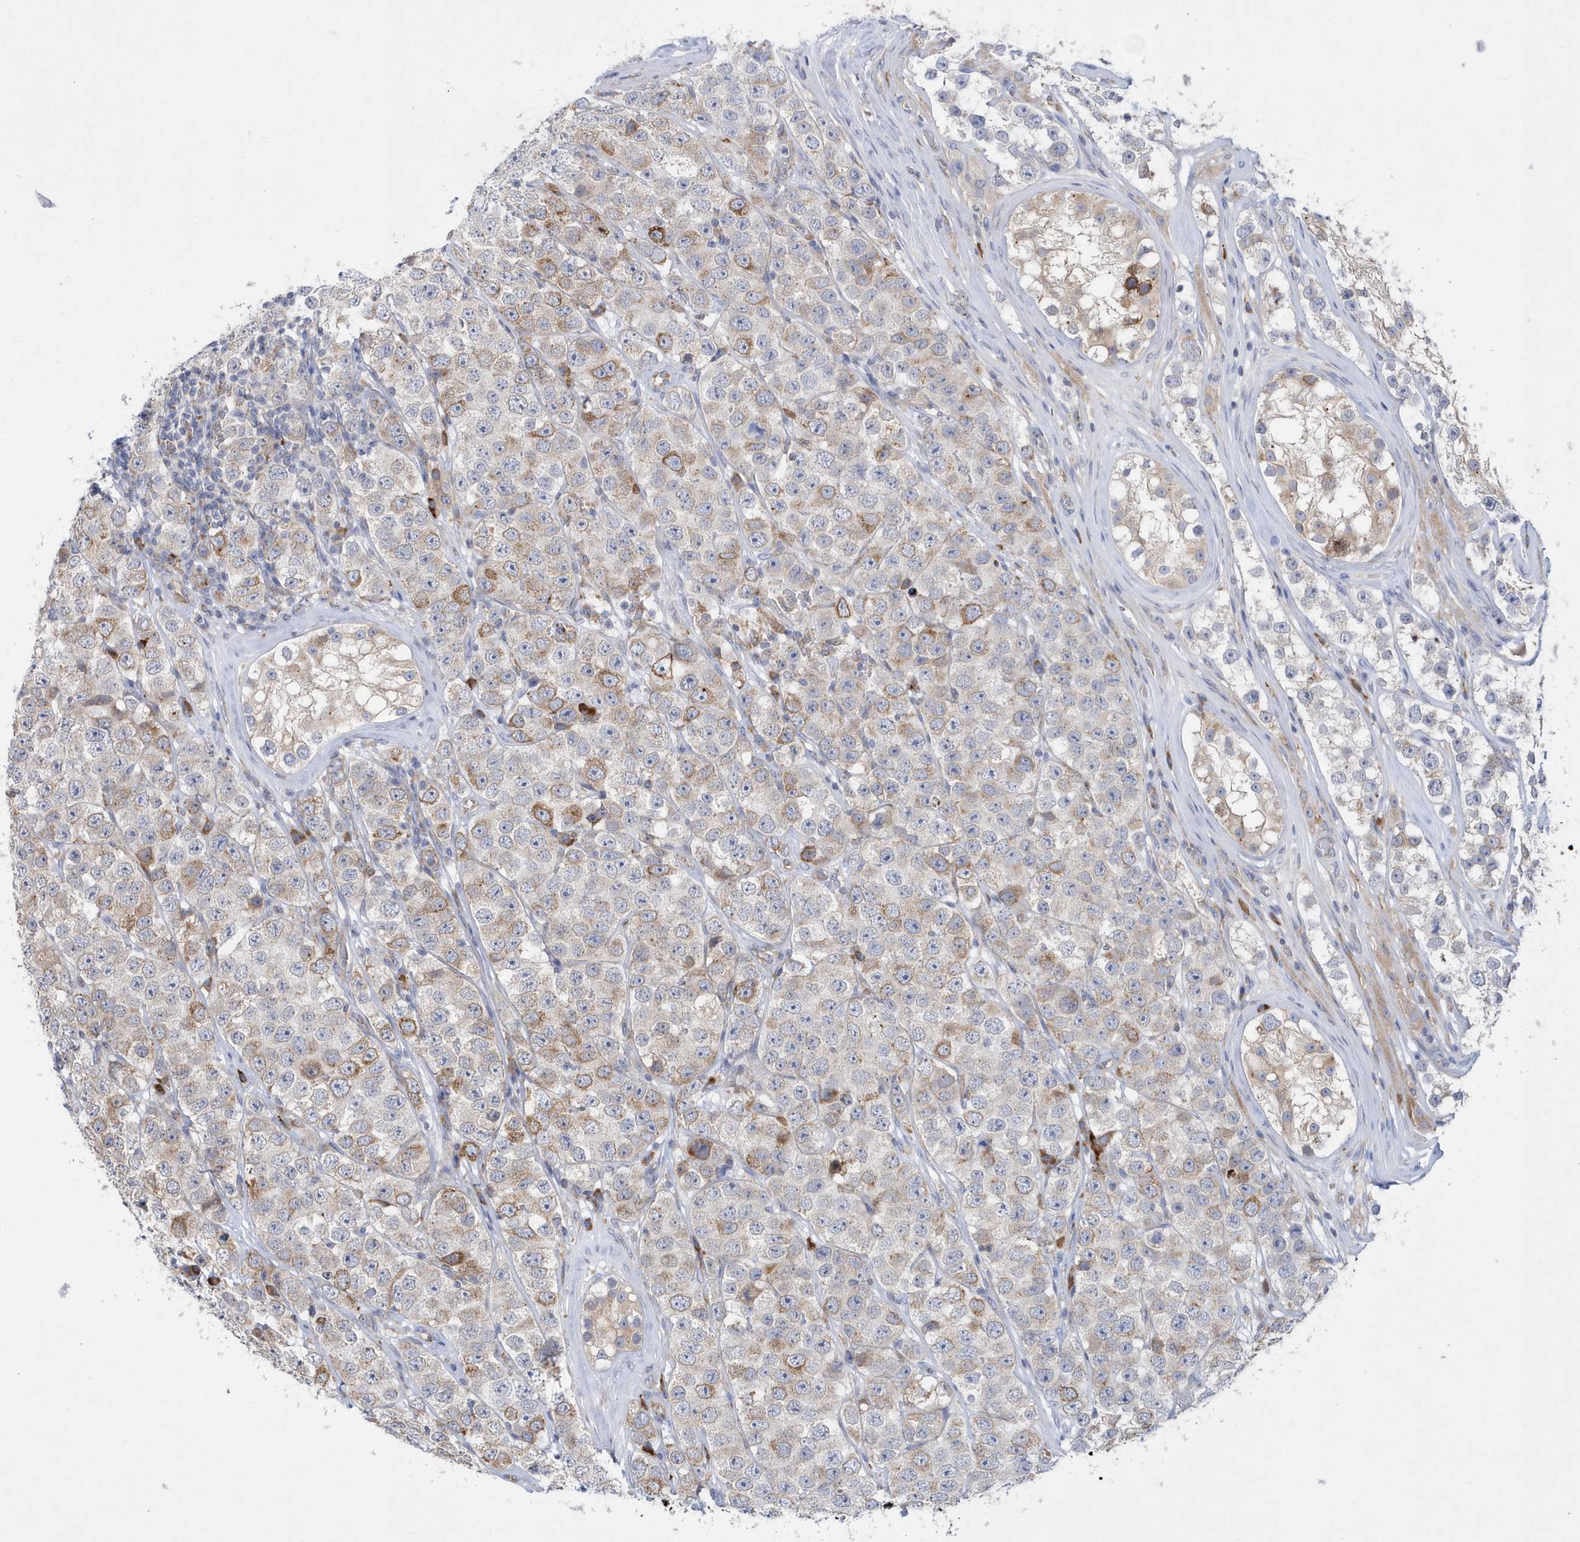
{"staining": {"intensity": "moderate", "quantity": "<25%", "location": "cytoplasmic/membranous"}, "tissue": "testis cancer", "cell_type": "Tumor cells", "image_type": "cancer", "snomed": [{"axis": "morphology", "description": "Seminoma, NOS"}, {"axis": "topography", "description": "Testis"}], "caption": "Testis seminoma was stained to show a protein in brown. There is low levels of moderate cytoplasmic/membranous expression in approximately <25% of tumor cells.", "gene": "MED31", "patient": {"sex": "male", "age": 28}}